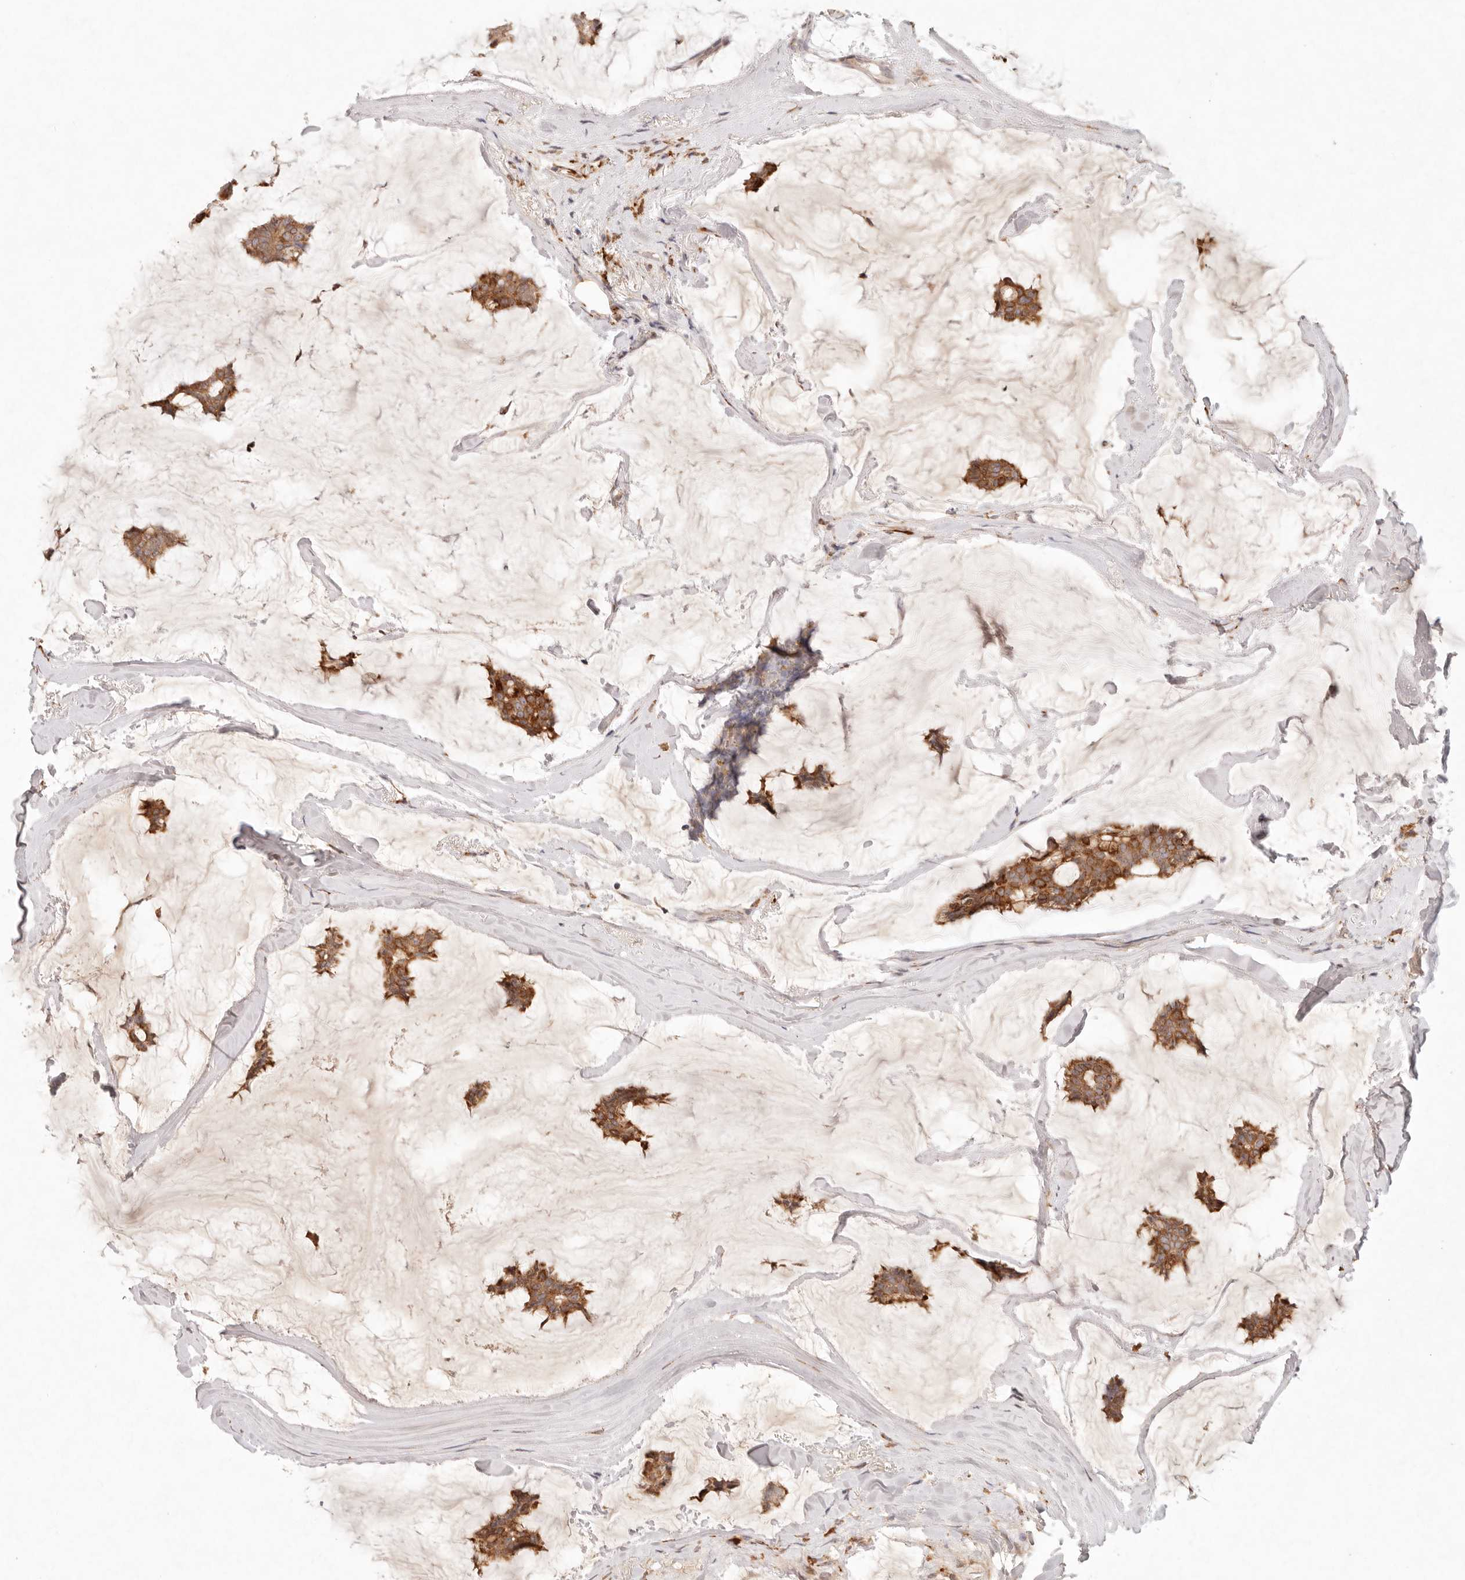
{"staining": {"intensity": "strong", "quantity": ">75%", "location": "cytoplasmic/membranous"}, "tissue": "breast cancer", "cell_type": "Tumor cells", "image_type": "cancer", "snomed": [{"axis": "morphology", "description": "Duct carcinoma"}, {"axis": "topography", "description": "Breast"}], "caption": "Breast infiltrating ductal carcinoma stained with a brown dye shows strong cytoplasmic/membranous positive expression in approximately >75% of tumor cells.", "gene": "C1orf127", "patient": {"sex": "female", "age": 93}}